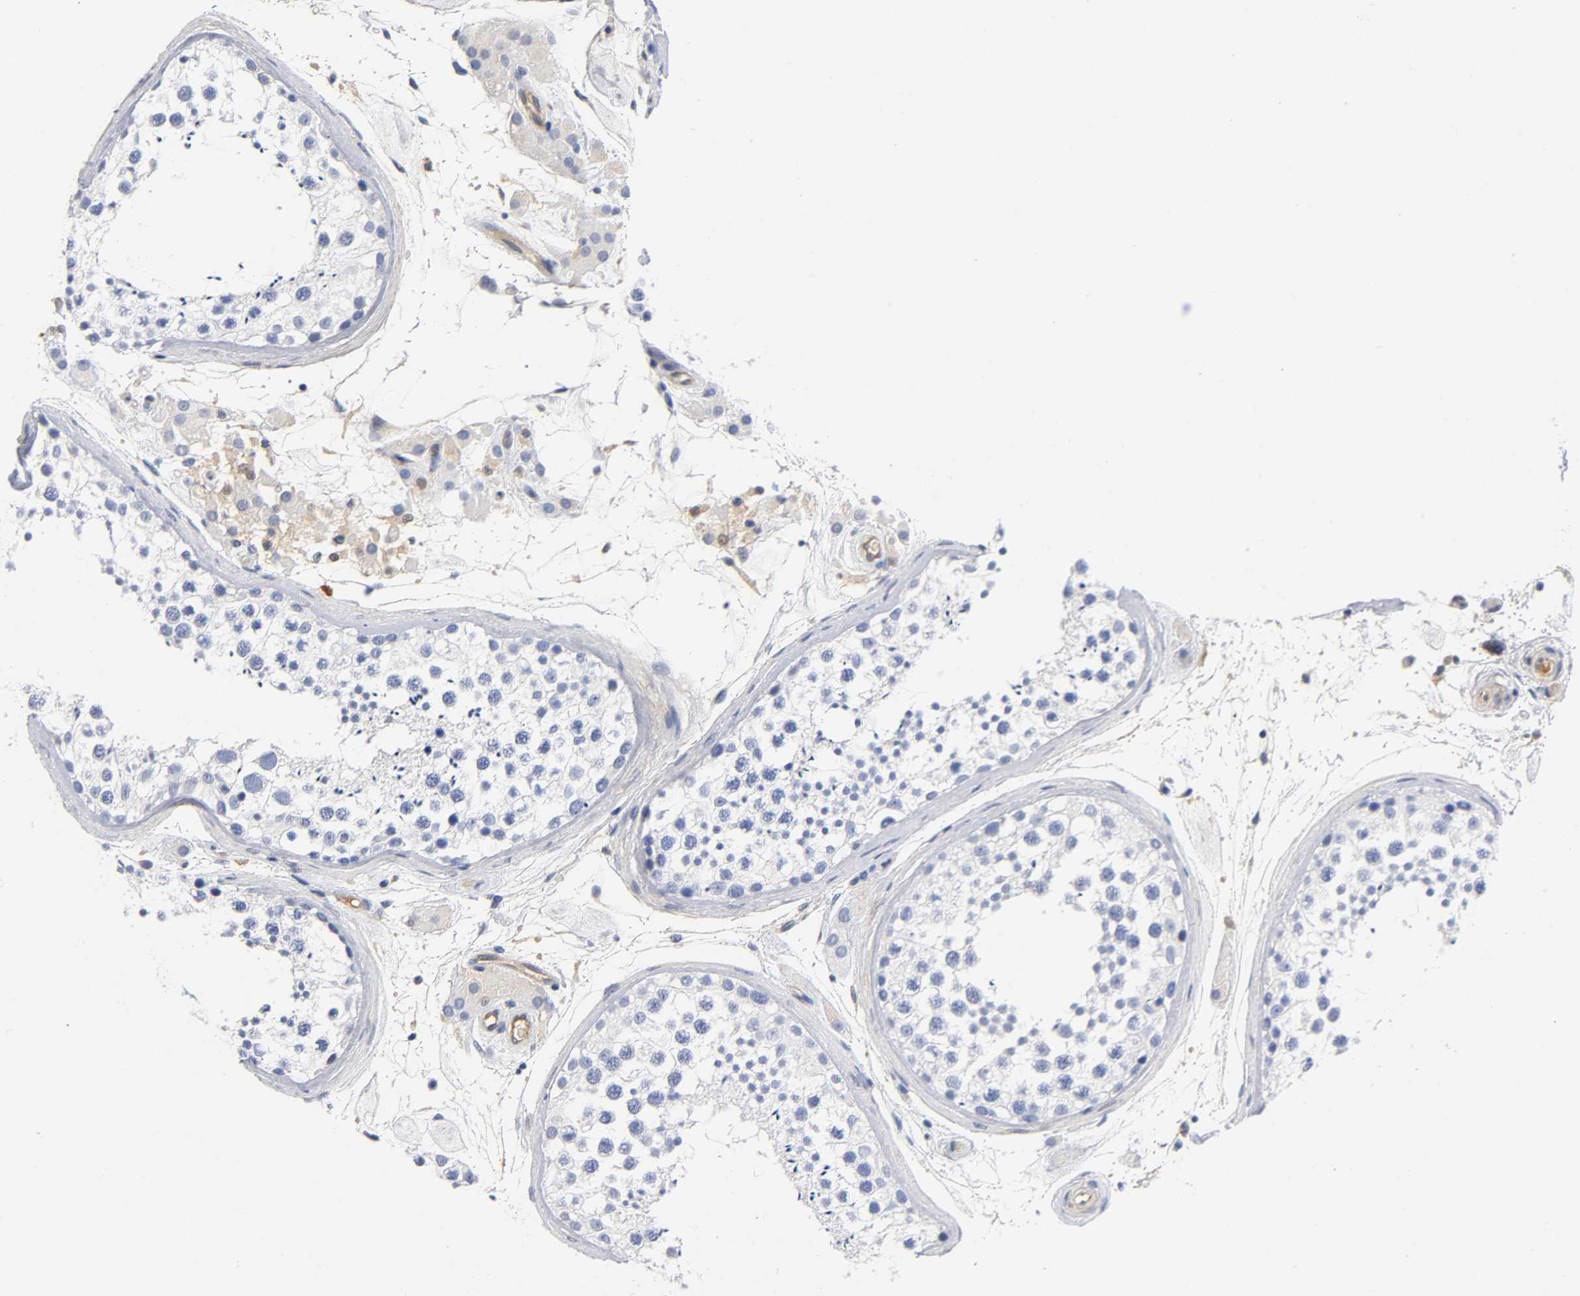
{"staining": {"intensity": "negative", "quantity": "none", "location": "none"}, "tissue": "testis", "cell_type": "Cells in seminiferous ducts", "image_type": "normal", "snomed": [{"axis": "morphology", "description": "Normal tissue, NOS"}, {"axis": "topography", "description": "Testis"}], "caption": "IHC of benign testis exhibits no positivity in cells in seminiferous ducts.", "gene": "TNC", "patient": {"sex": "male", "age": 46}}